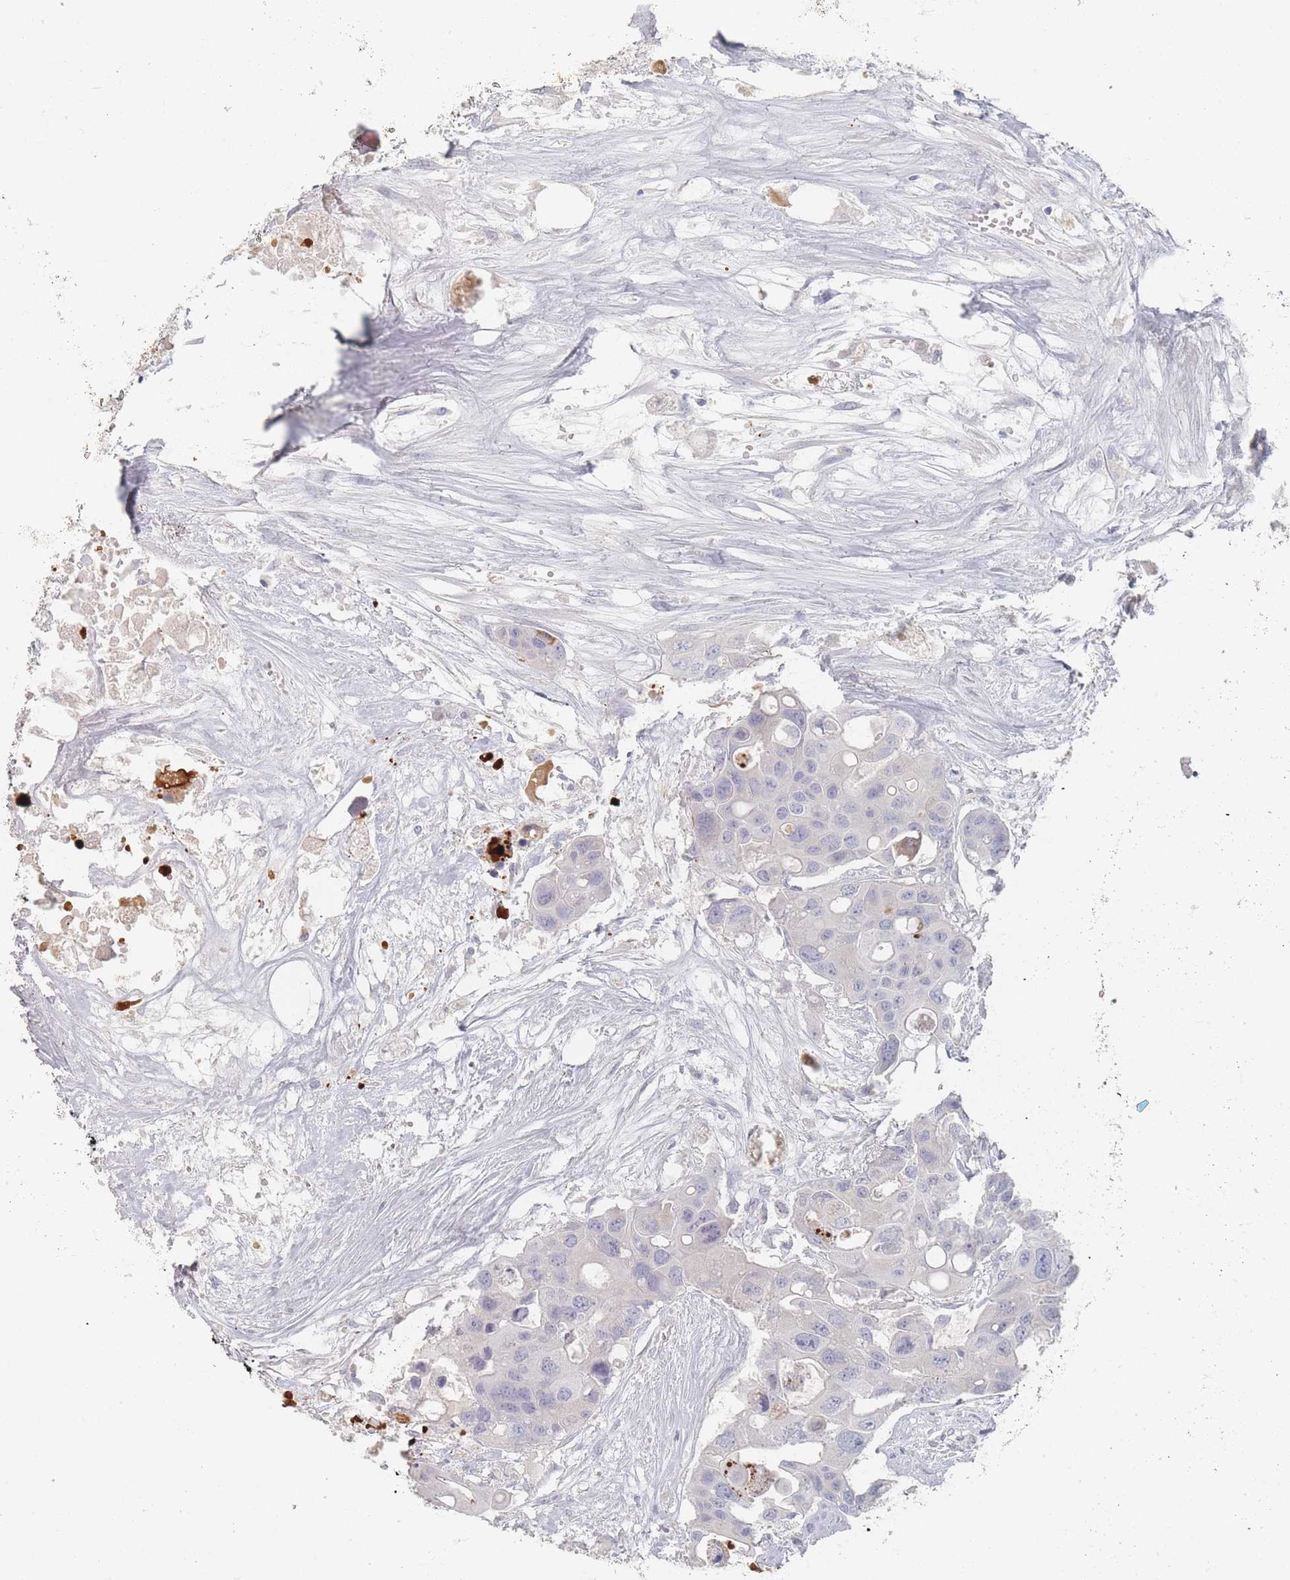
{"staining": {"intensity": "negative", "quantity": "none", "location": "none"}, "tissue": "colorectal cancer", "cell_type": "Tumor cells", "image_type": "cancer", "snomed": [{"axis": "morphology", "description": "Adenocarcinoma, NOS"}, {"axis": "topography", "description": "Colon"}], "caption": "DAB immunohistochemical staining of colorectal cancer shows no significant positivity in tumor cells.", "gene": "HELZ2", "patient": {"sex": "male", "age": 77}}